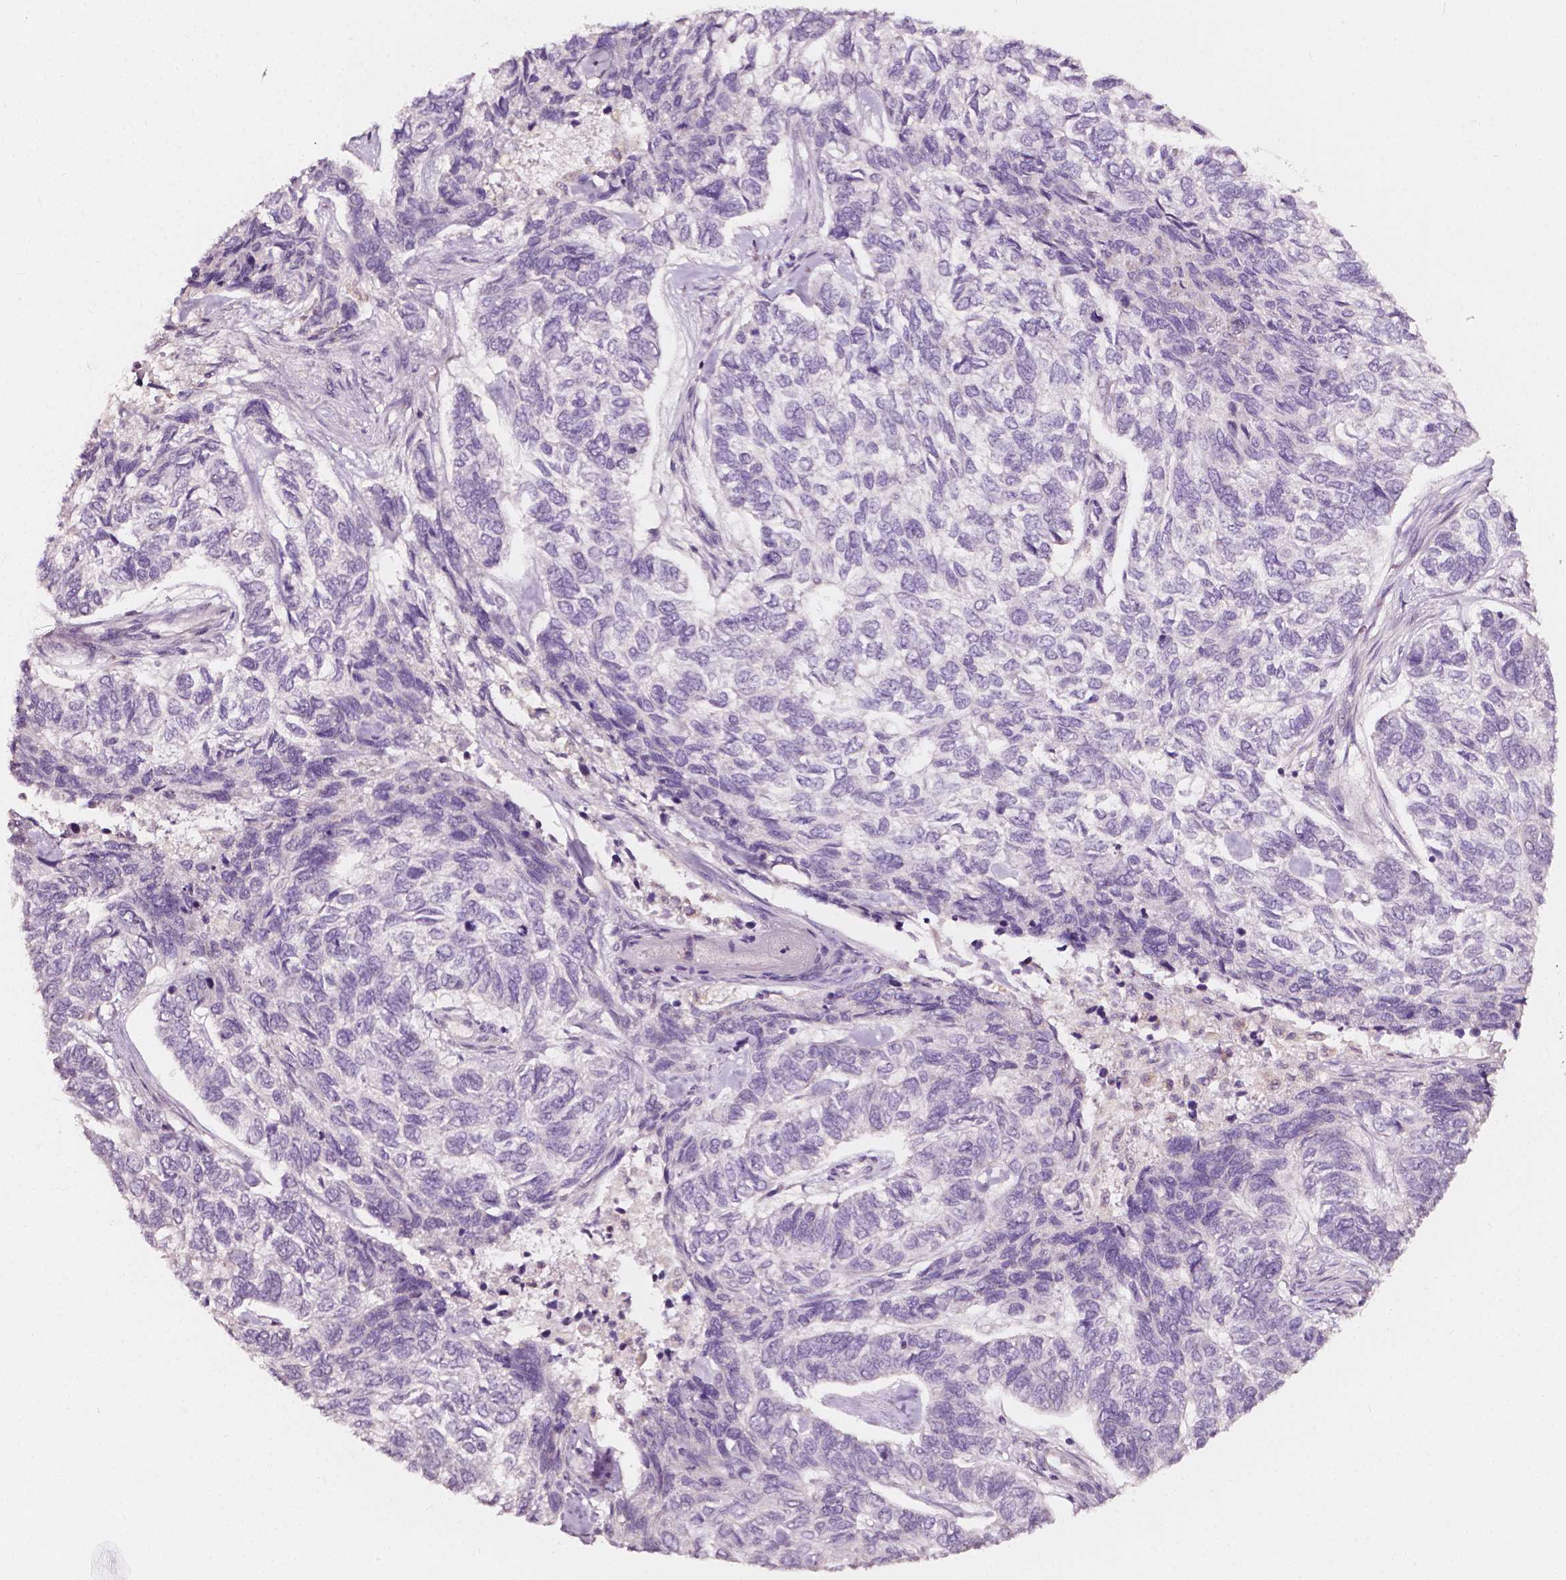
{"staining": {"intensity": "negative", "quantity": "none", "location": "none"}, "tissue": "skin cancer", "cell_type": "Tumor cells", "image_type": "cancer", "snomed": [{"axis": "morphology", "description": "Basal cell carcinoma"}, {"axis": "topography", "description": "Skin"}], "caption": "Tumor cells show no significant expression in skin cancer (basal cell carcinoma). Nuclei are stained in blue.", "gene": "NPC1L1", "patient": {"sex": "female", "age": 65}}